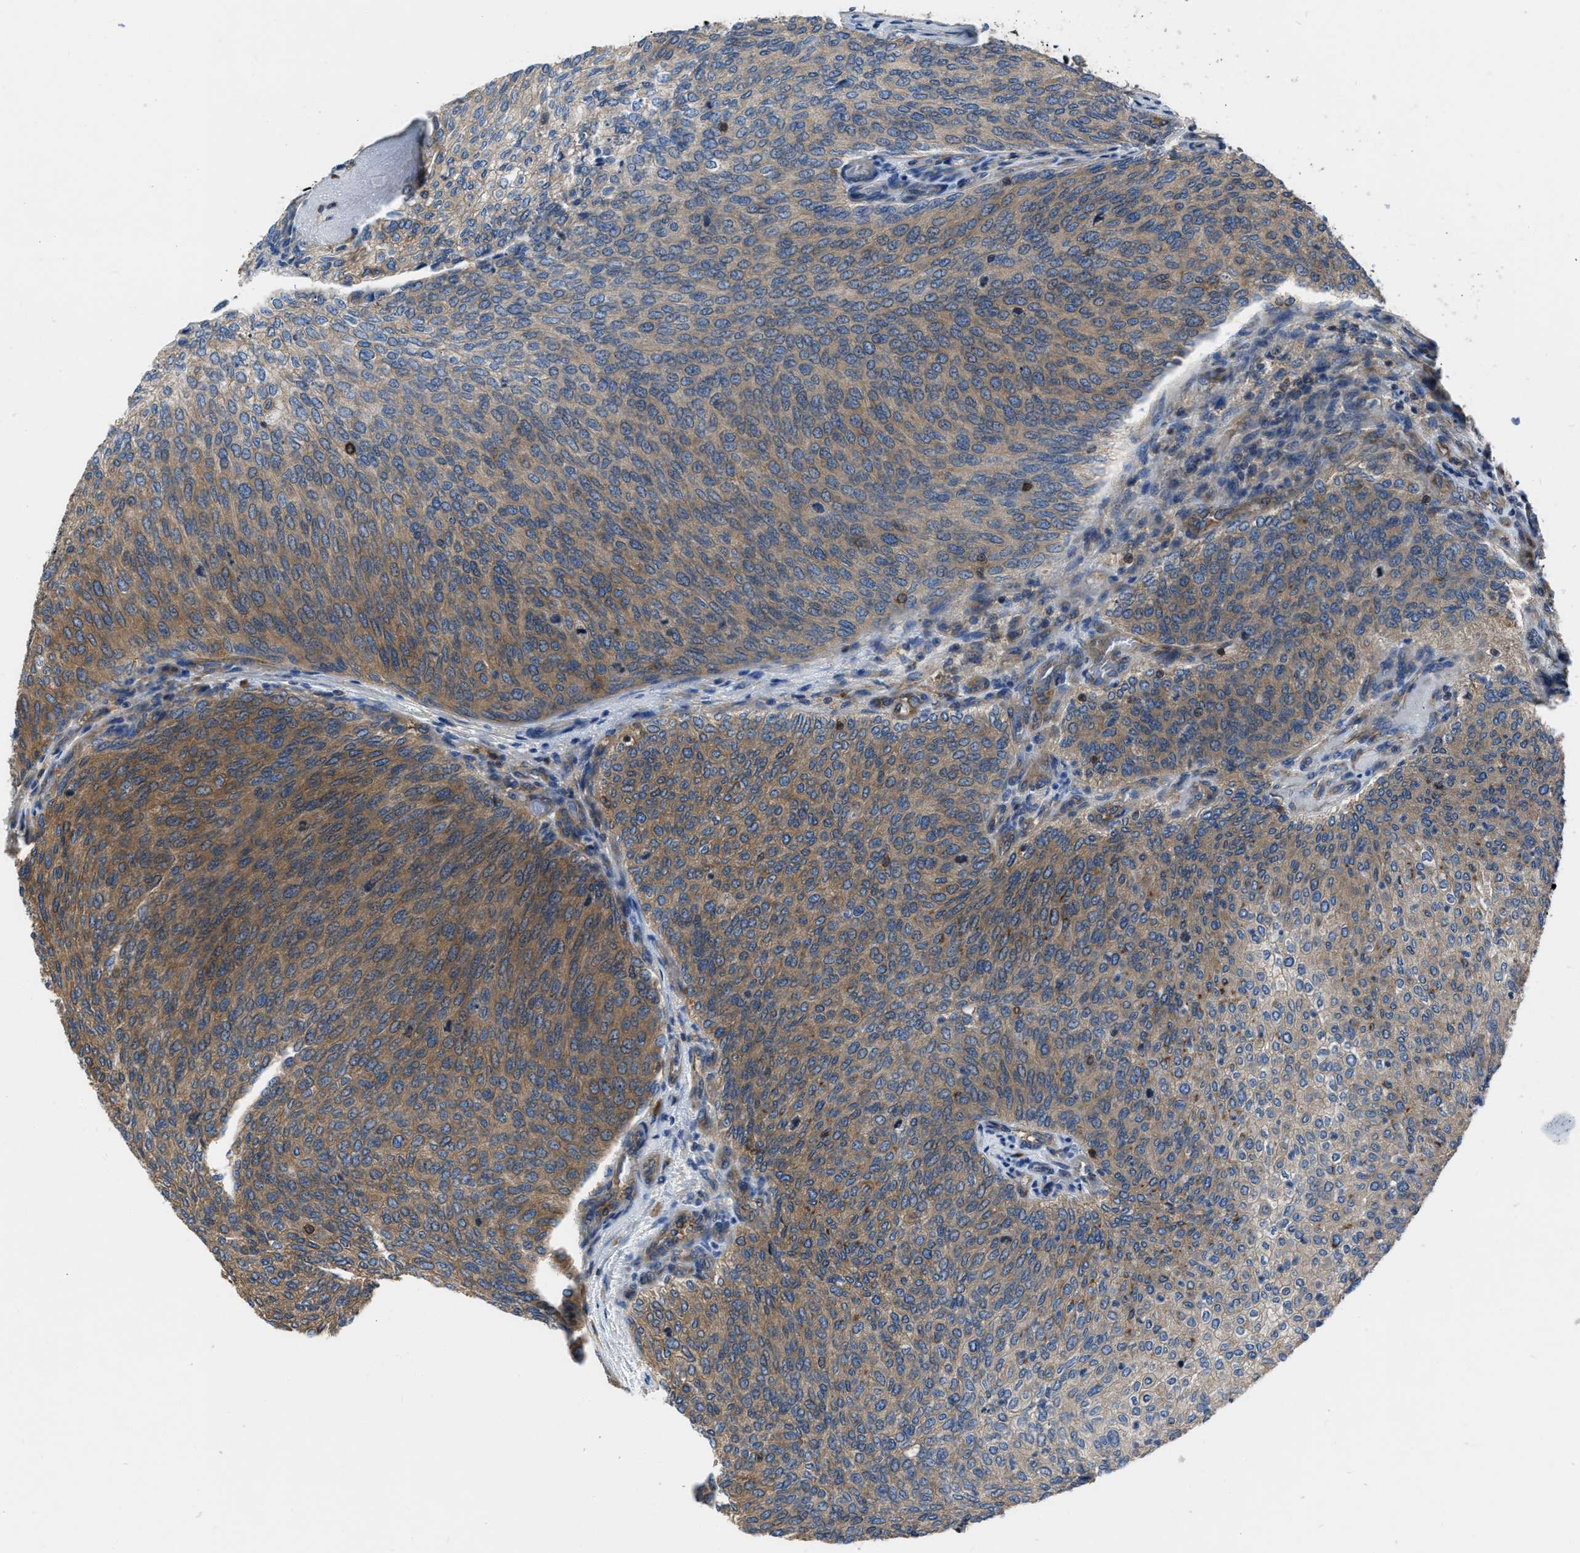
{"staining": {"intensity": "moderate", "quantity": "25%-75%", "location": "cytoplasmic/membranous"}, "tissue": "urothelial cancer", "cell_type": "Tumor cells", "image_type": "cancer", "snomed": [{"axis": "morphology", "description": "Urothelial carcinoma, Low grade"}, {"axis": "topography", "description": "Urinary bladder"}], "caption": "Urothelial cancer tissue reveals moderate cytoplasmic/membranous staining in approximately 25%-75% of tumor cells, visualized by immunohistochemistry.", "gene": "YARS1", "patient": {"sex": "female", "age": 79}}